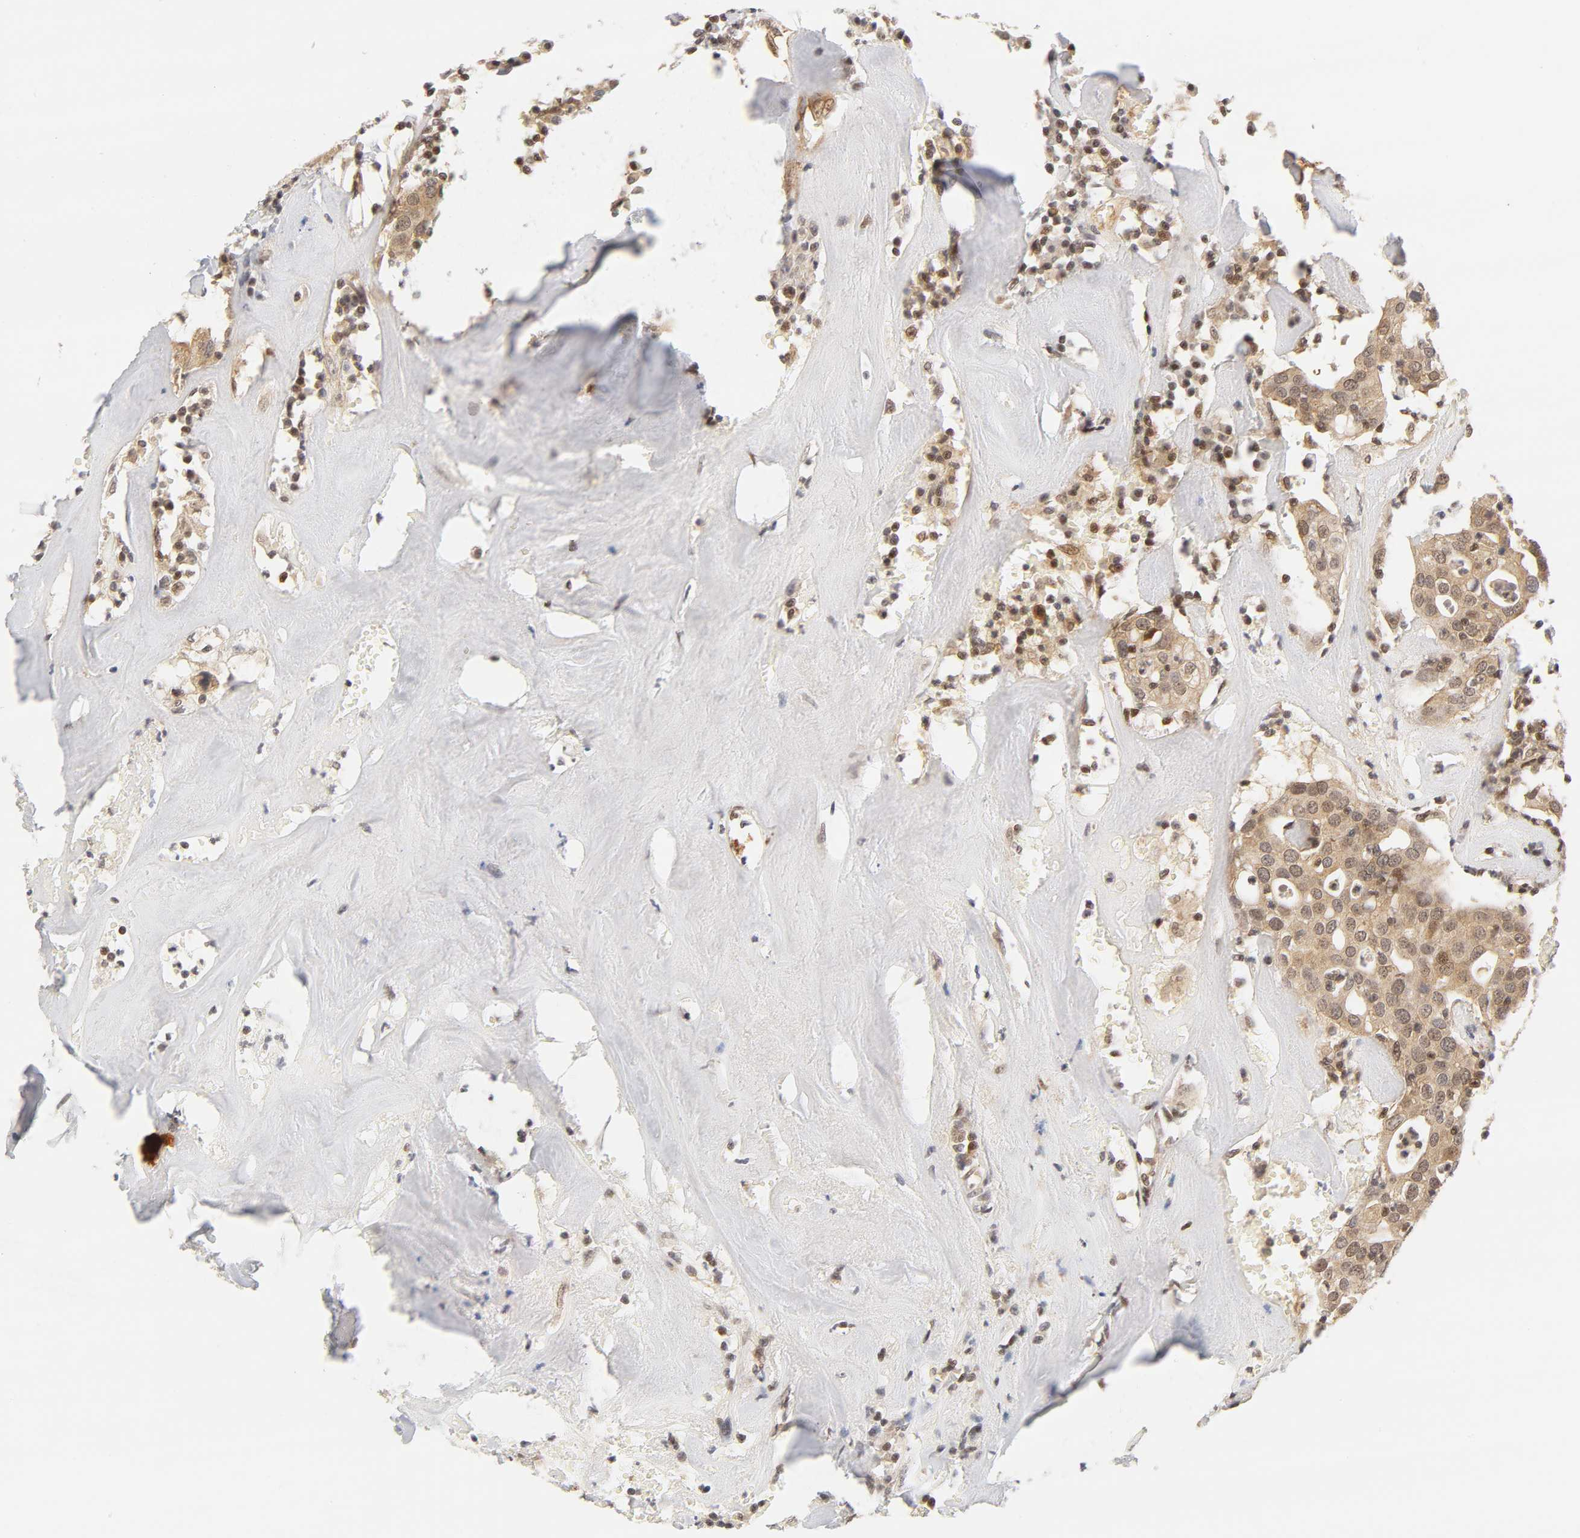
{"staining": {"intensity": "weak", "quantity": ">75%", "location": "cytoplasmic/membranous,nuclear"}, "tissue": "head and neck cancer", "cell_type": "Tumor cells", "image_type": "cancer", "snomed": [{"axis": "morphology", "description": "Adenocarcinoma, NOS"}, {"axis": "topography", "description": "Salivary gland"}, {"axis": "topography", "description": "Head-Neck"}], "caption": "High-magnification brightfield microscopy of adenocarcinoma (head and neck) stained with DAB (brown) and counterstained with hematoxylin (blue). tumor cells exhibit weak cytoplasmic/membranous and nuclear expression is seen in about>75% of cells. (IHC, brightfield microscopy, high magnification).", "gene": "CDC37", "patient": {"sex": "female", "age": 65}}